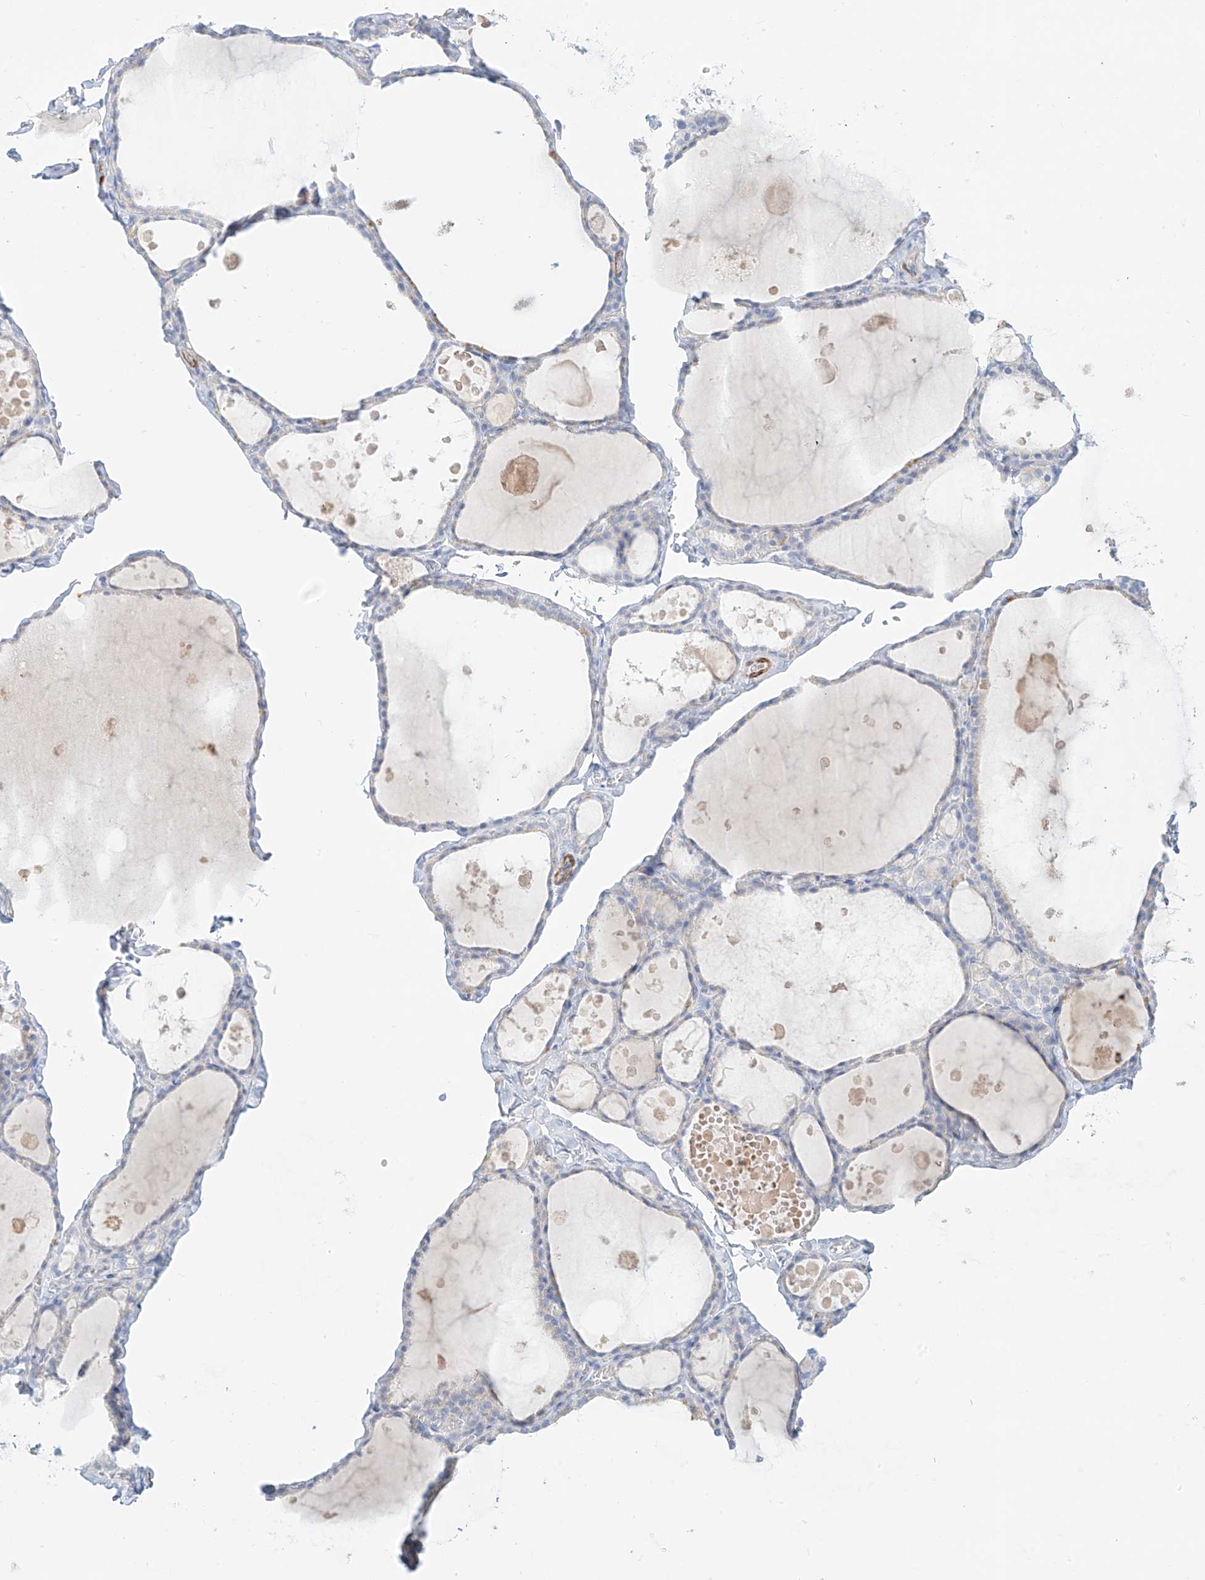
{"staining": {"intensity": "negative", "quantity": "none", "location": "none"}, "tissue": "thyroid gland", "cell_type": "Glandular cells", "image_type": "normal", "snomed": [{"axis": "morphology", "description": "Normal tissue, NOS"}, {"axis": "topography", "description": "Thyroid gland"}], "caption": "Micrograph shows no significant protein positivity in glandular cells of unremarkable thyroid gland.", "gene": "ST3GAL5", "patient": {"sex": "male", "age": 56}}